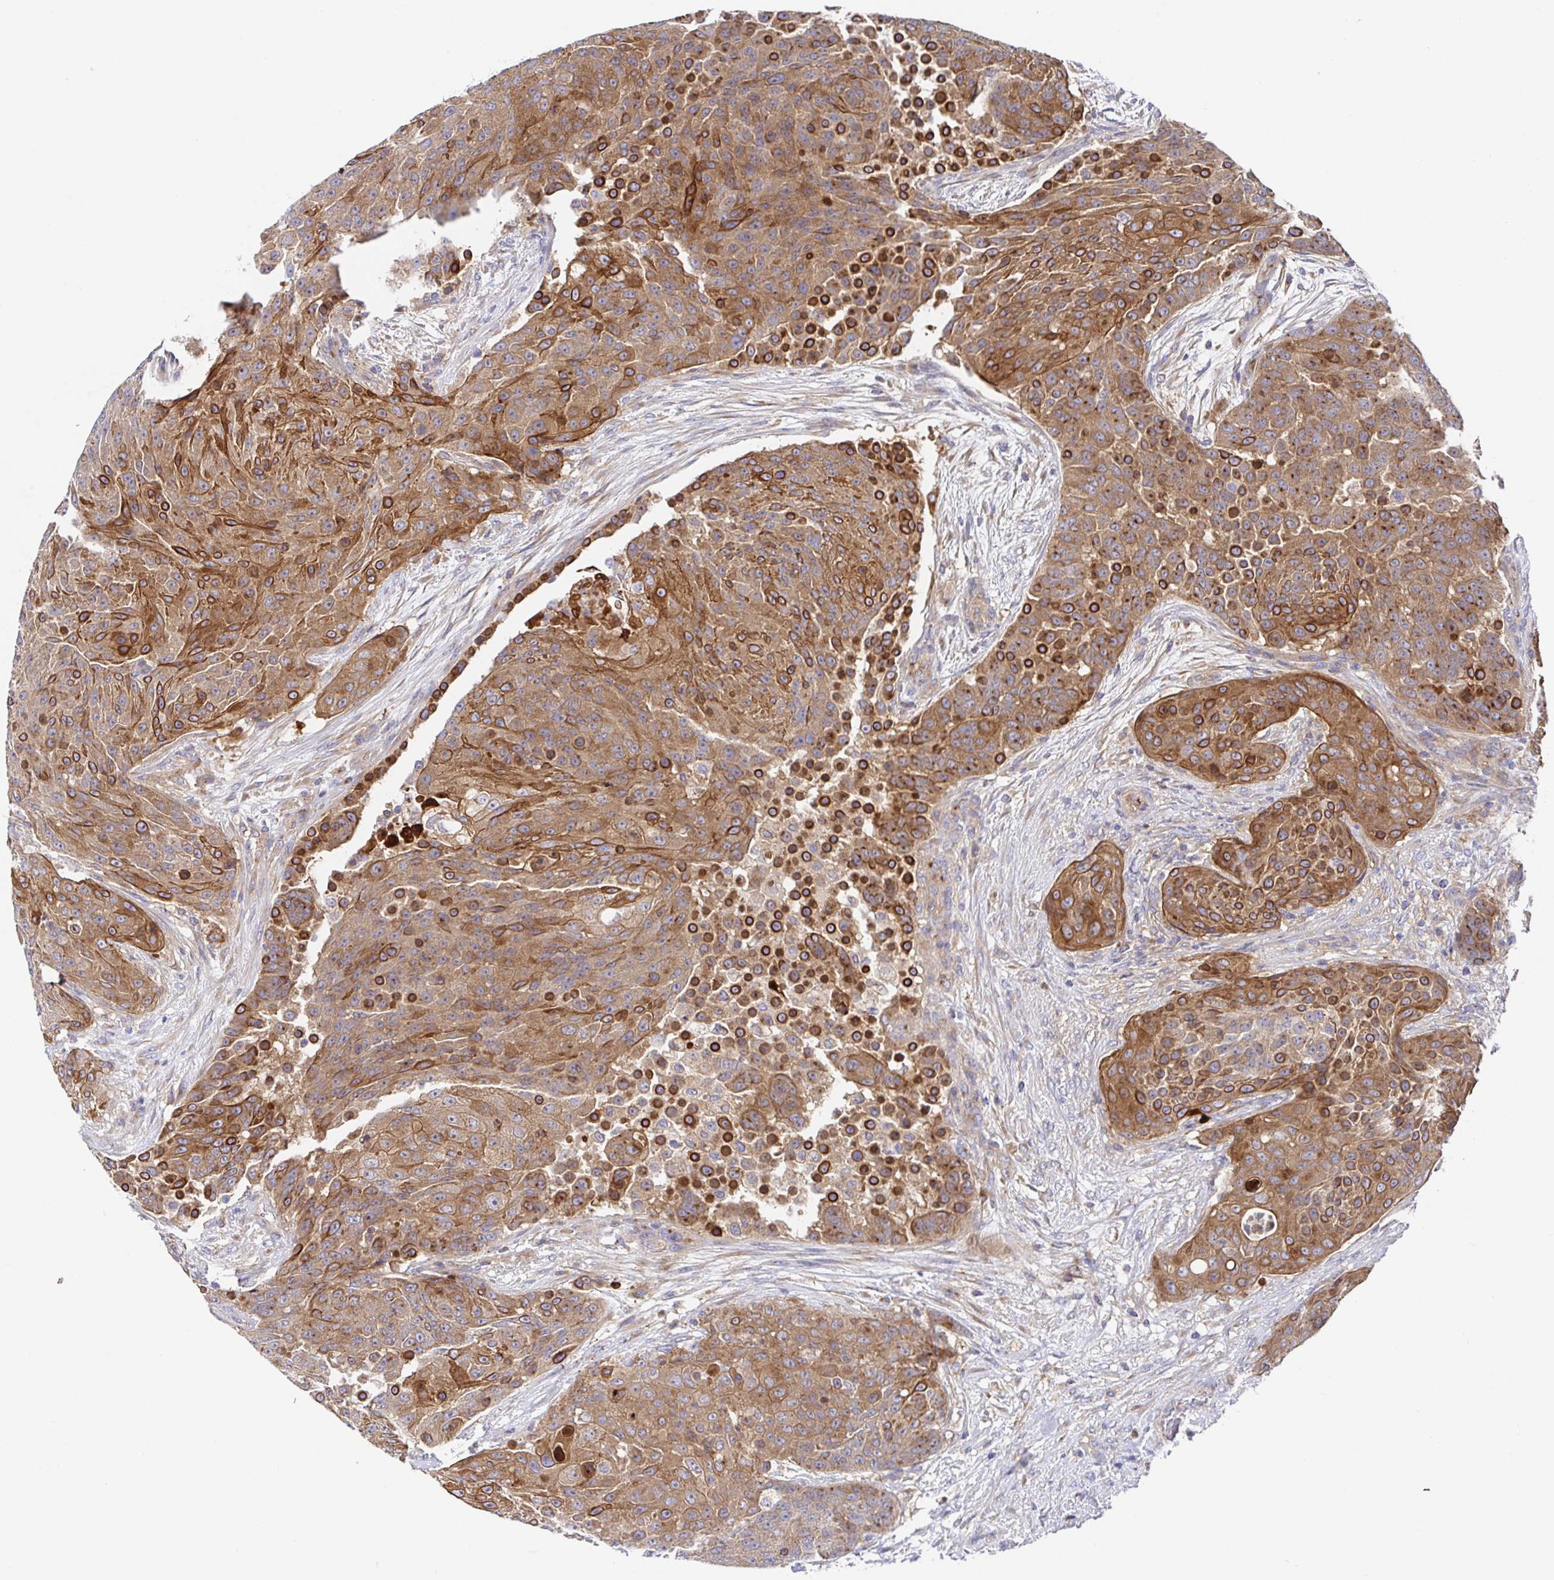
{"staining": {"intensity": "moderate", "quantity": ">75%", "location": "cytoplasmic/membranous"}, "tissue": "urothelial cancer", "cell_type": "Tumor cells", "image_type": "cancer", "snomed": [{"axis": "morphology", "description": "Urothelial carcinoma, High grade"}, {"axis": "topography", "description": "Urinary bladder"}], "caption": "Immunohistochemical staining of urothelial cancer displays medium levels of moderate cytoplasmic/membranous expression in about >75% of tumor cells.", "gene": "GOLGA1", "patient": {"sex": "female", "age": 63}}